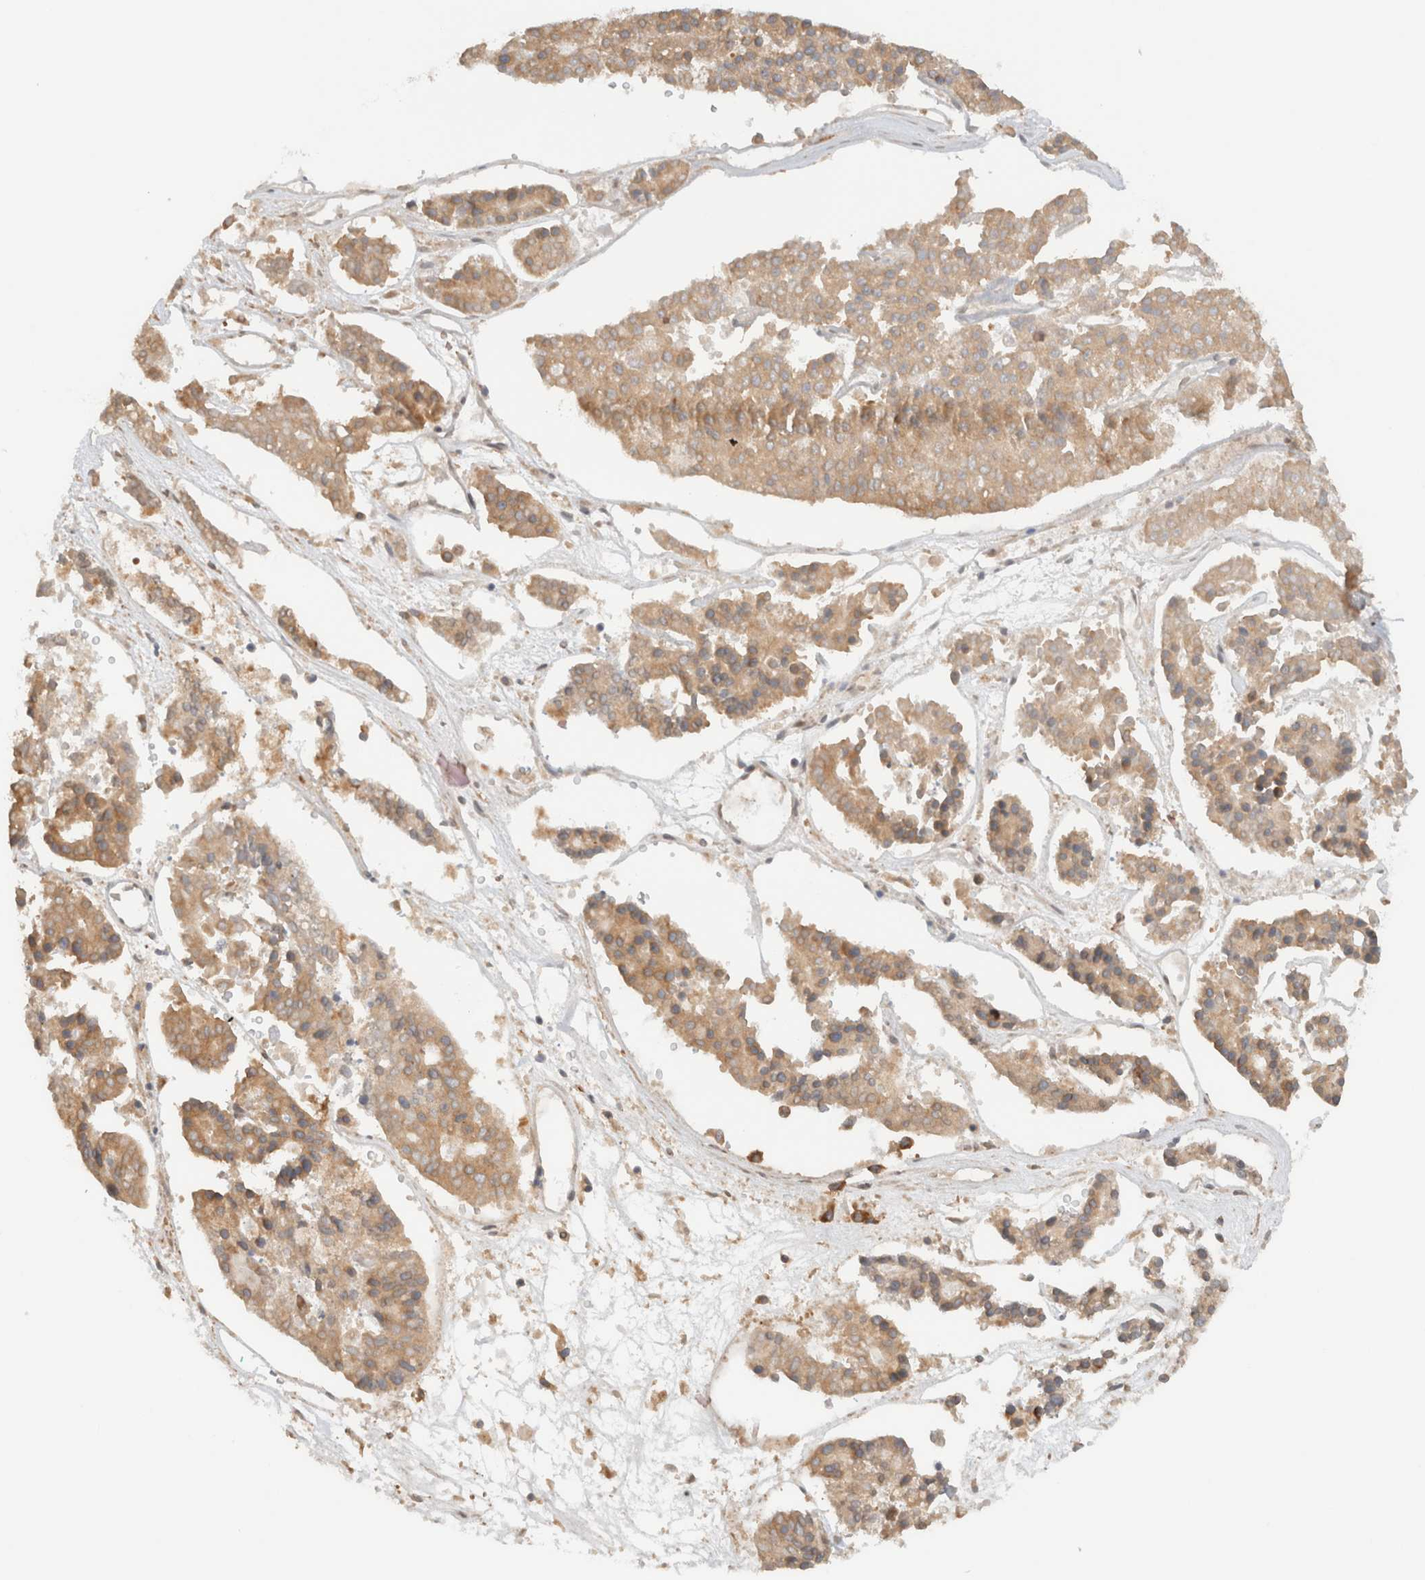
{"staining": {"intensity": "moderate", "quantity": ">75%", "location": "cytoplasmic/membranous"}, "tissue": "pancreatic cancer", "cell_type": "Tumor cells", "image_type": "cancer", "snomed": [{"axis": "morphology", "description": "Adenocarcinoma, NOS"}, {"axis": "topography", "description": "Pancreas"}], "caption": "Moderate cytoplasmic/membranous protein expression is appreciated in about >75% of tumor cells in pancreatic cancer. Using DAB (3,3'-diaminobenzidine) (brown) and hematoxylin (blue) stains, captured at high magnification using brightfield microscopy.", "gene": "ARFGEF2", "patient": {"sex": "male", "age": 50}}